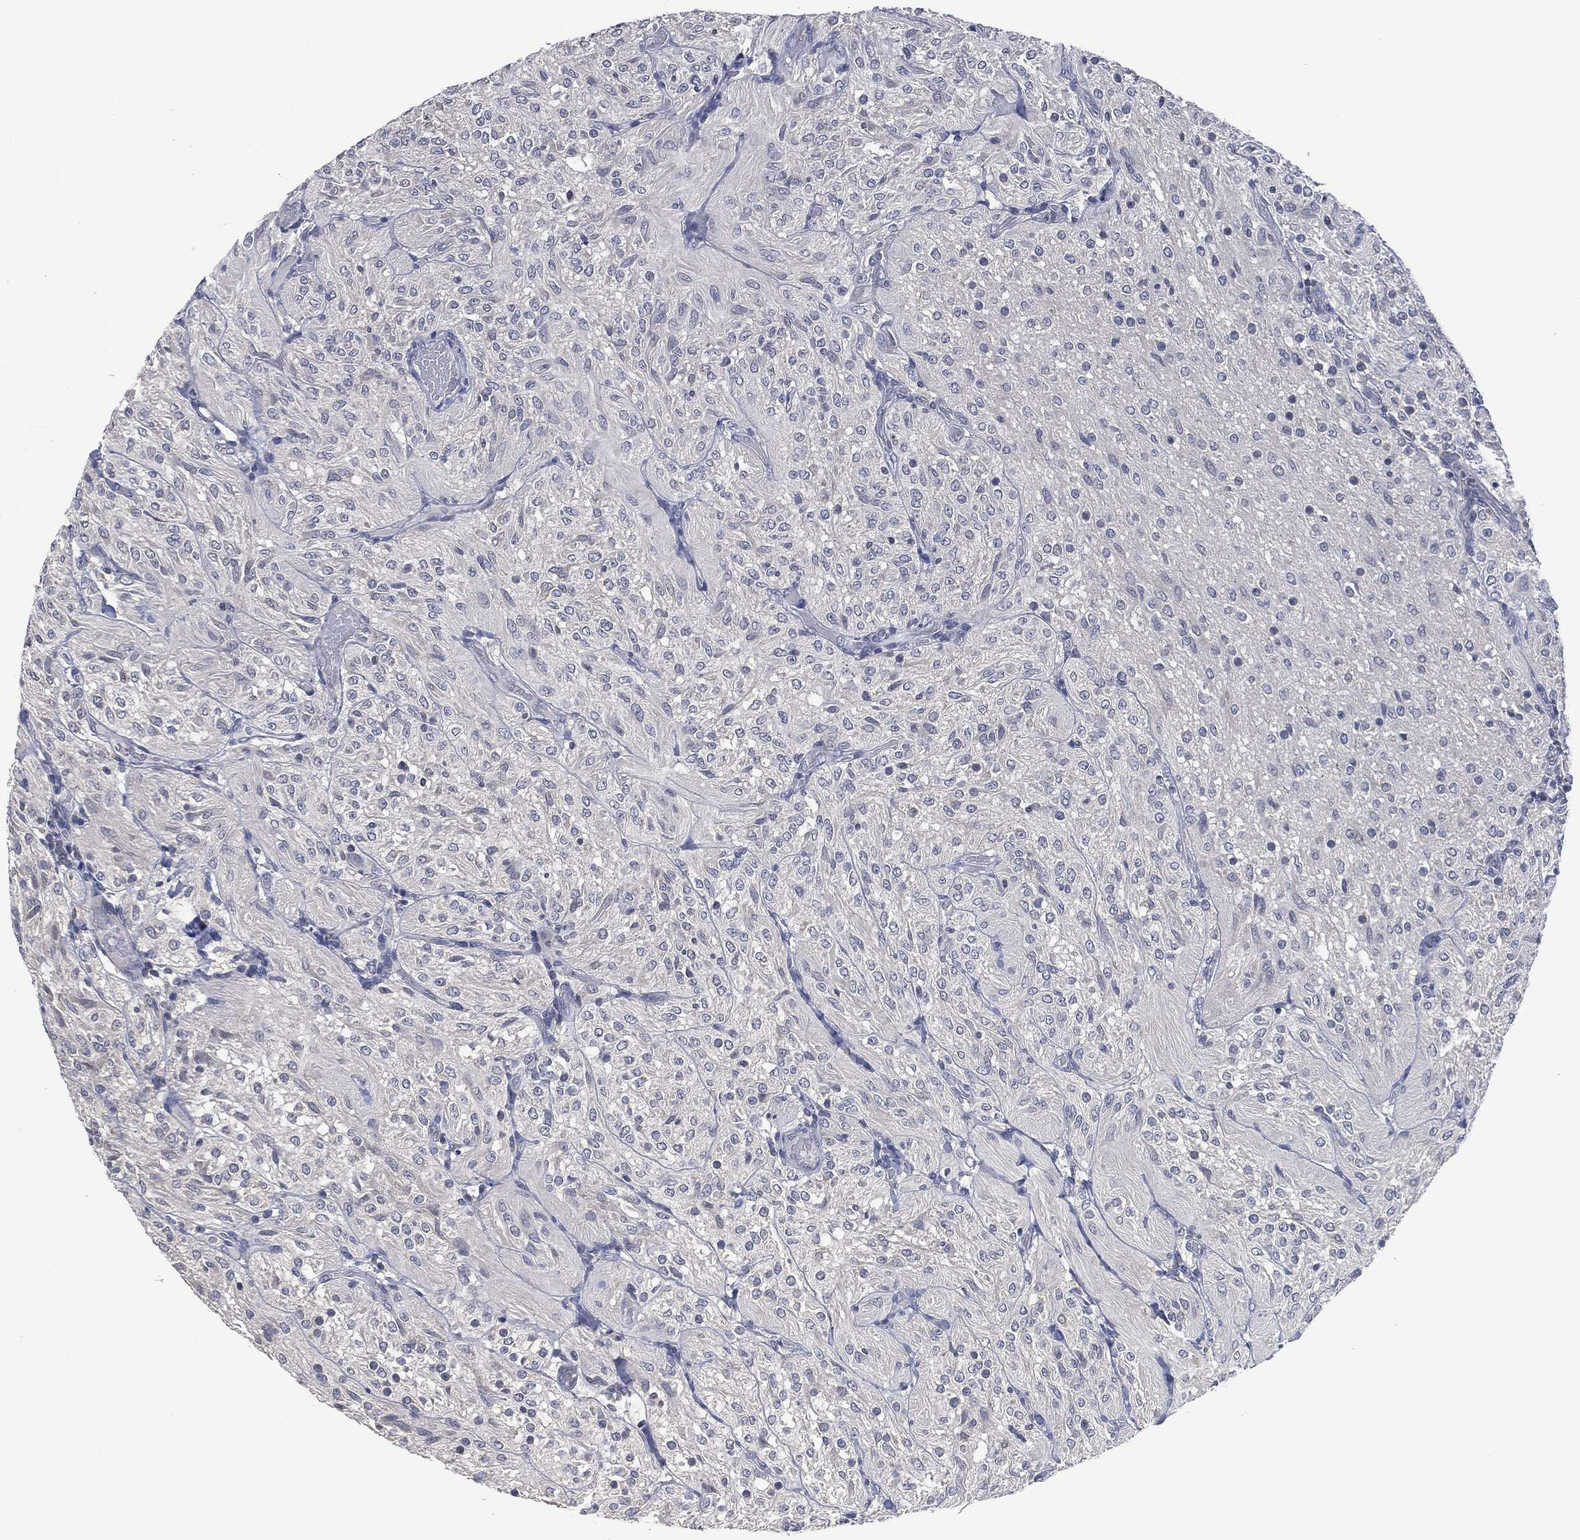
{"staining": {"intensity": "negative", "quantity": "none", "location": "none"}, "tissue": "glioma", "cell_type": "Tumor cells", "image_type": "cancer", "snomed": [{"axis": "morphology", "description": "Glioma, malignant, Low grade"}, {"axis": "topography", "description": "Brain"}], "caption": "Immunohistochemistry of malignant low-grade glioma reveals no positivity in tumor cells.", "gene": "IL1RN", "patient": {"sex": "male", "age": 3}}